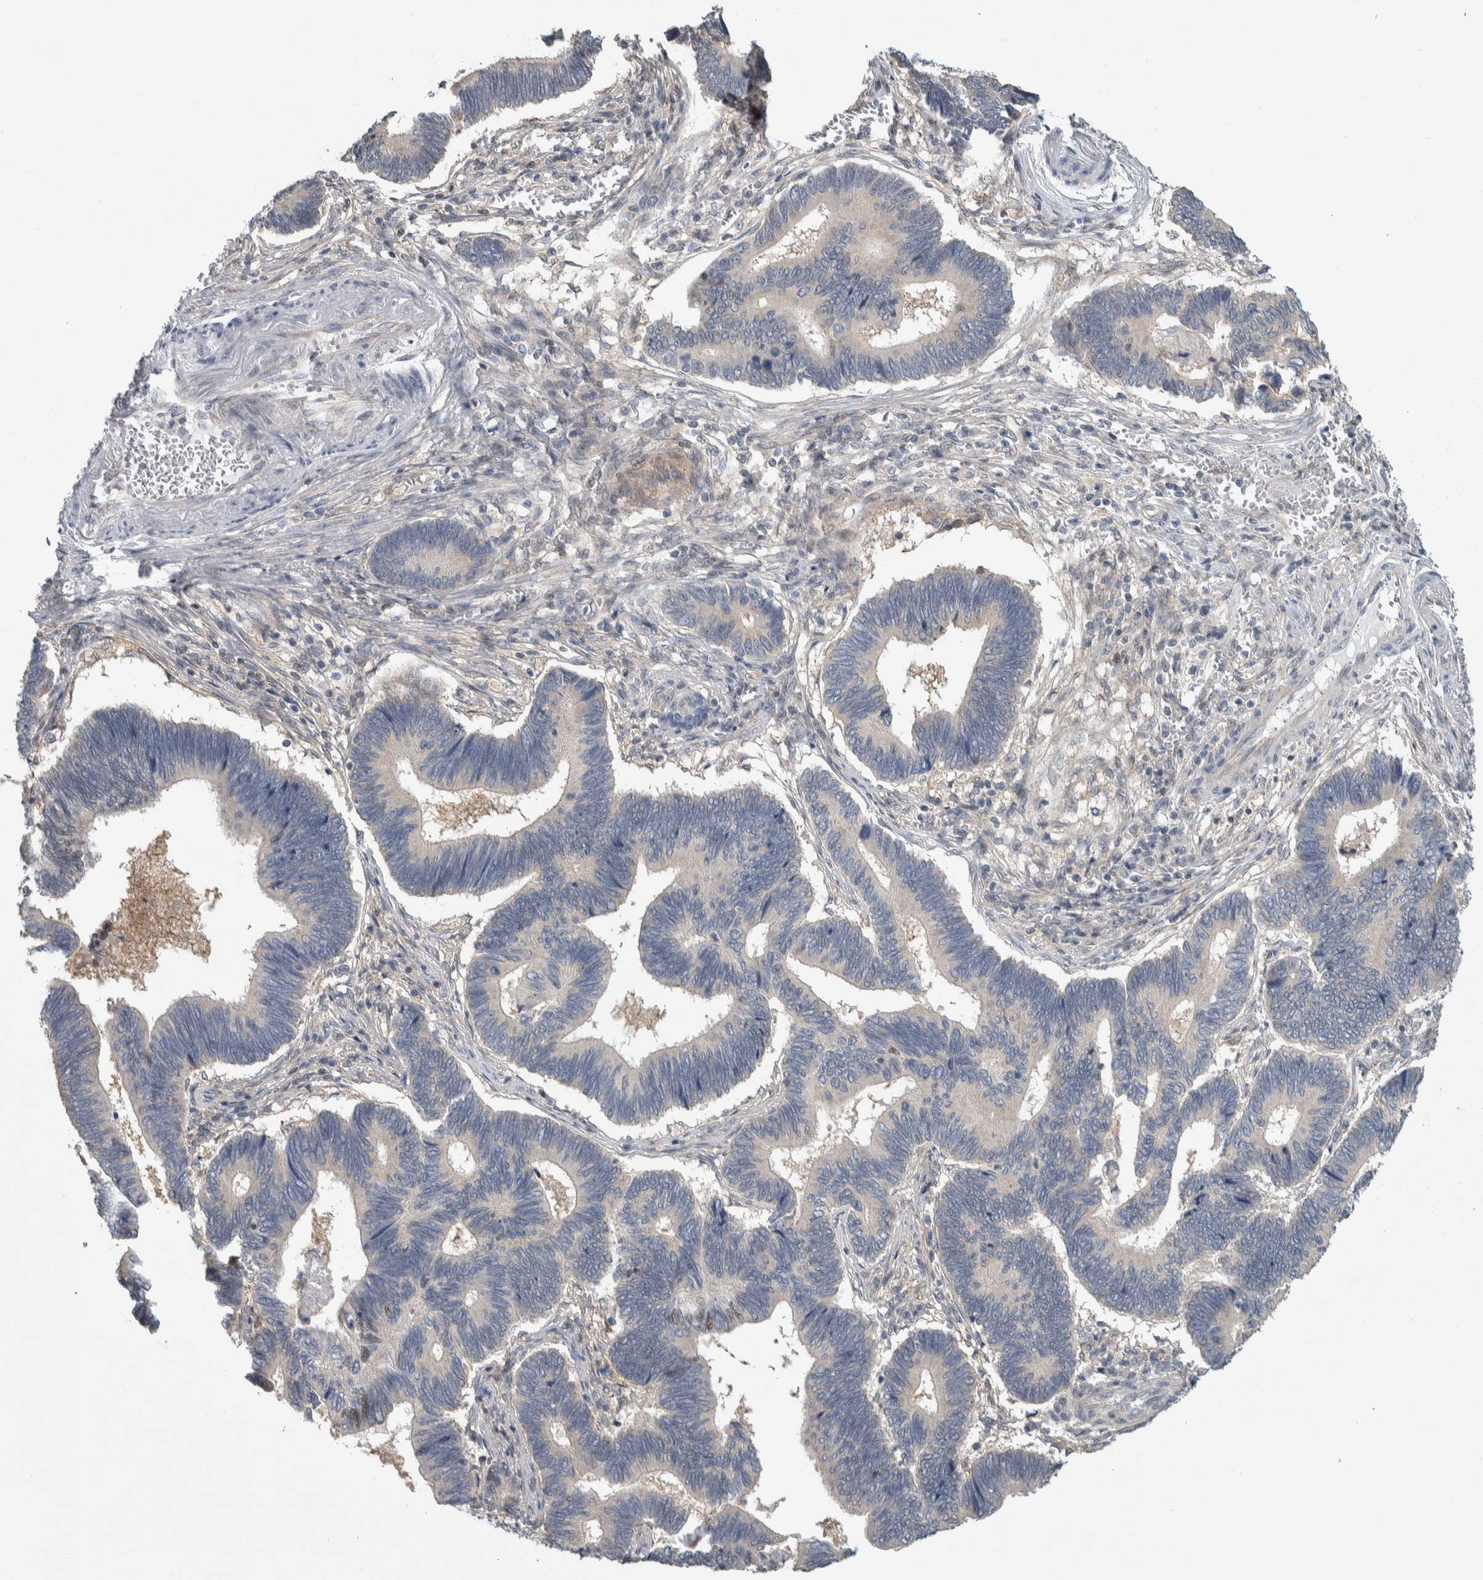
{"staining": {"intensity": "negative", "quantity": "none", "location": "none"}, "tissue": "pancreatic cancer", "cell_type": "Tumor cells", "image_type": "cancer", "snomed": [{"axis": "morphology", "description": "Adenocarcinoma, NOS"}, {"axis": "topography", "description": "Pancreas"}], "caption": "DAB (3,3'-diaminobenzidine) immunohistochemical staining of human pancreatic cancer (adenocarcinoma) exhibits no significant expression in tumor cells.", "gene": "TAX1BP1", "patient": {"sex": "female", "age": 70}}